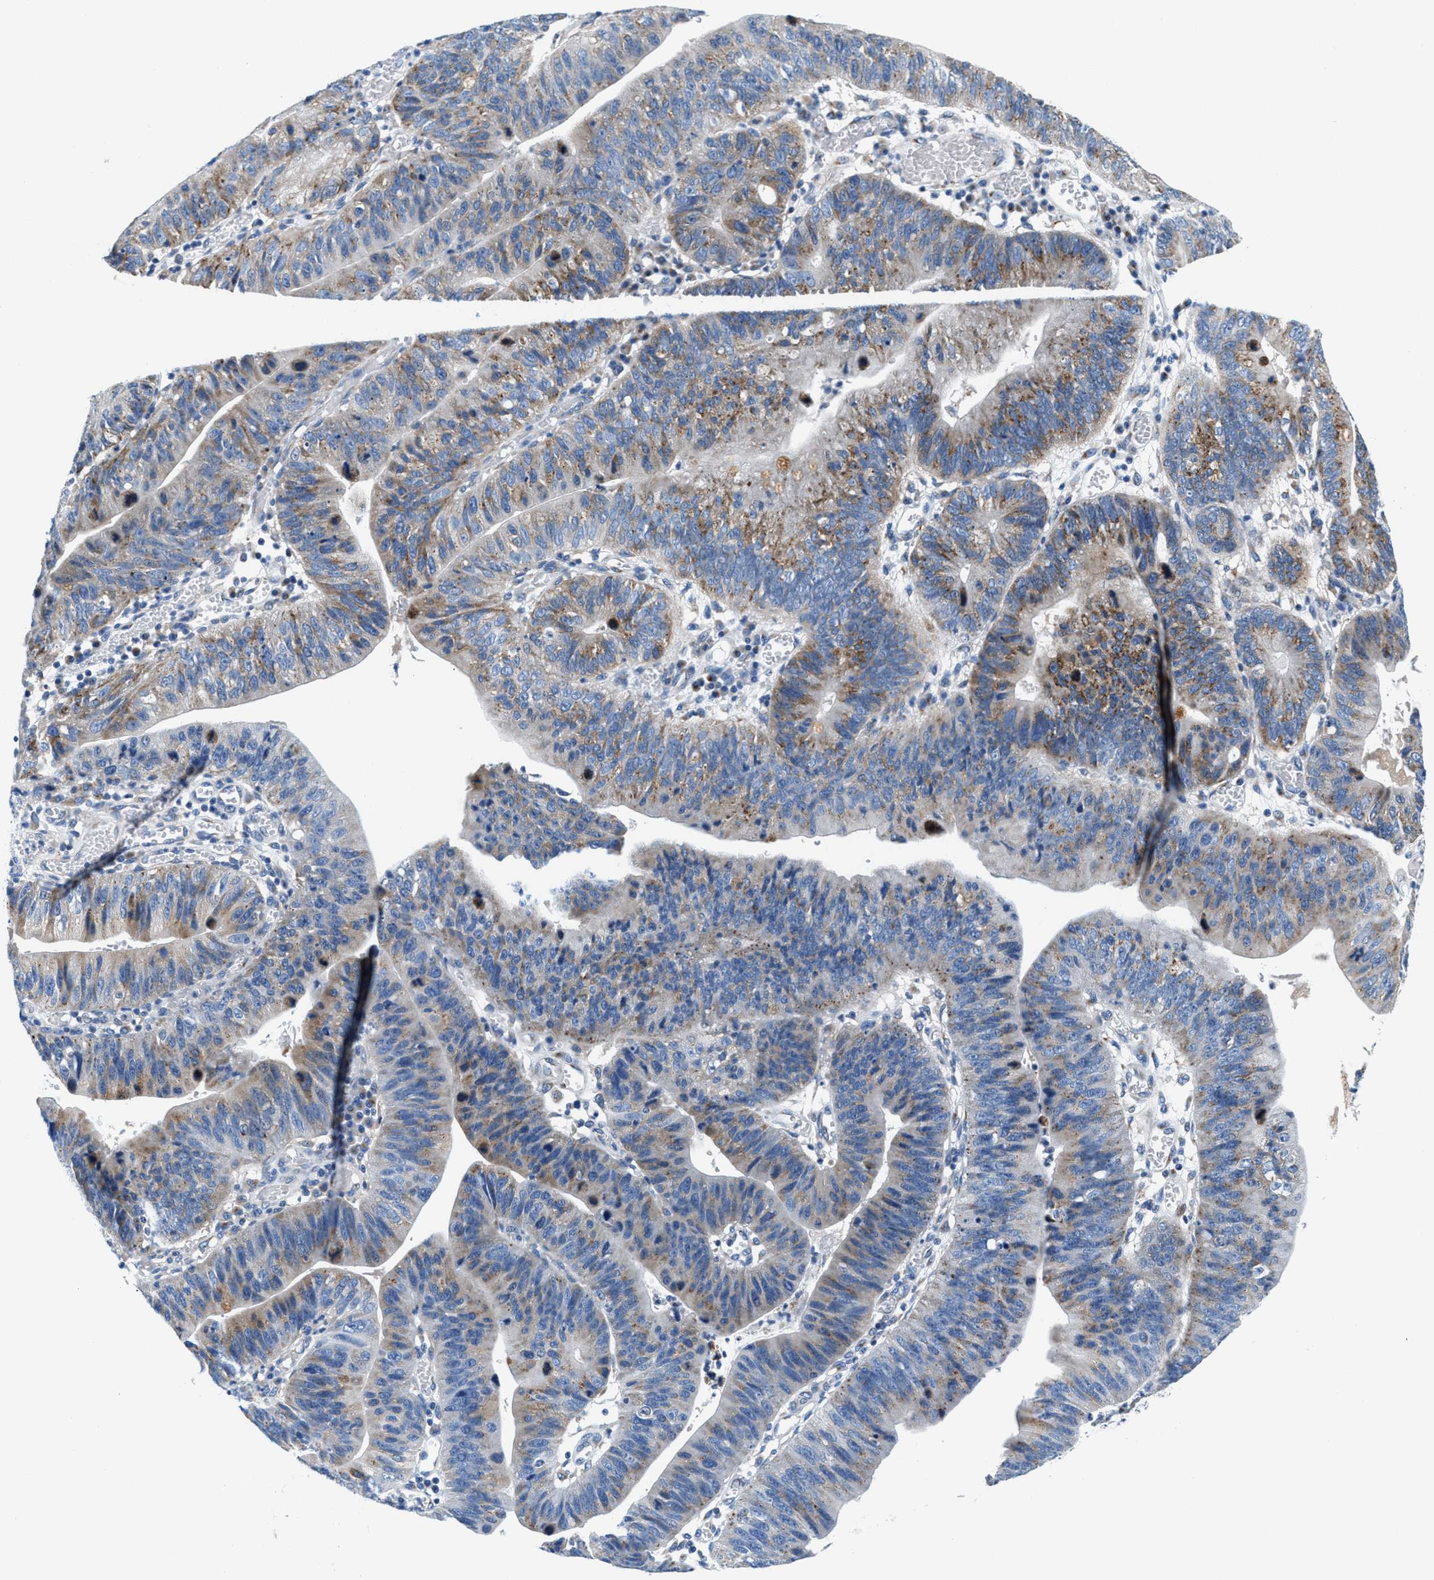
{"staining": {"intensity": "moderate", "quantity": ">75%", "location": "cytoplasmic/membranous"}, "tissue": "stomach cancer", "cell_type": "Tumor cells", "image_type": "cancer", "snomed": [{"axis": "morphology", "description": "Adenocarcinoma, NOS"}, {"axis": "topography", "description": "Stomach"}], "caption": "Stomach cancer (adenocarcinoma) was stained to show a protein in brown. There is medium levels of moderate cytoplasmic/membranous positivity in approximately >75% of tumor cells. Using DAB (3,3'-diaminobenzidine) (brown) and hematoxylin (blue) stains, captured at high magnification using brightfield microscopy.", "gene": "VPS53", "patient": {"sex": "male", "age": 59}}